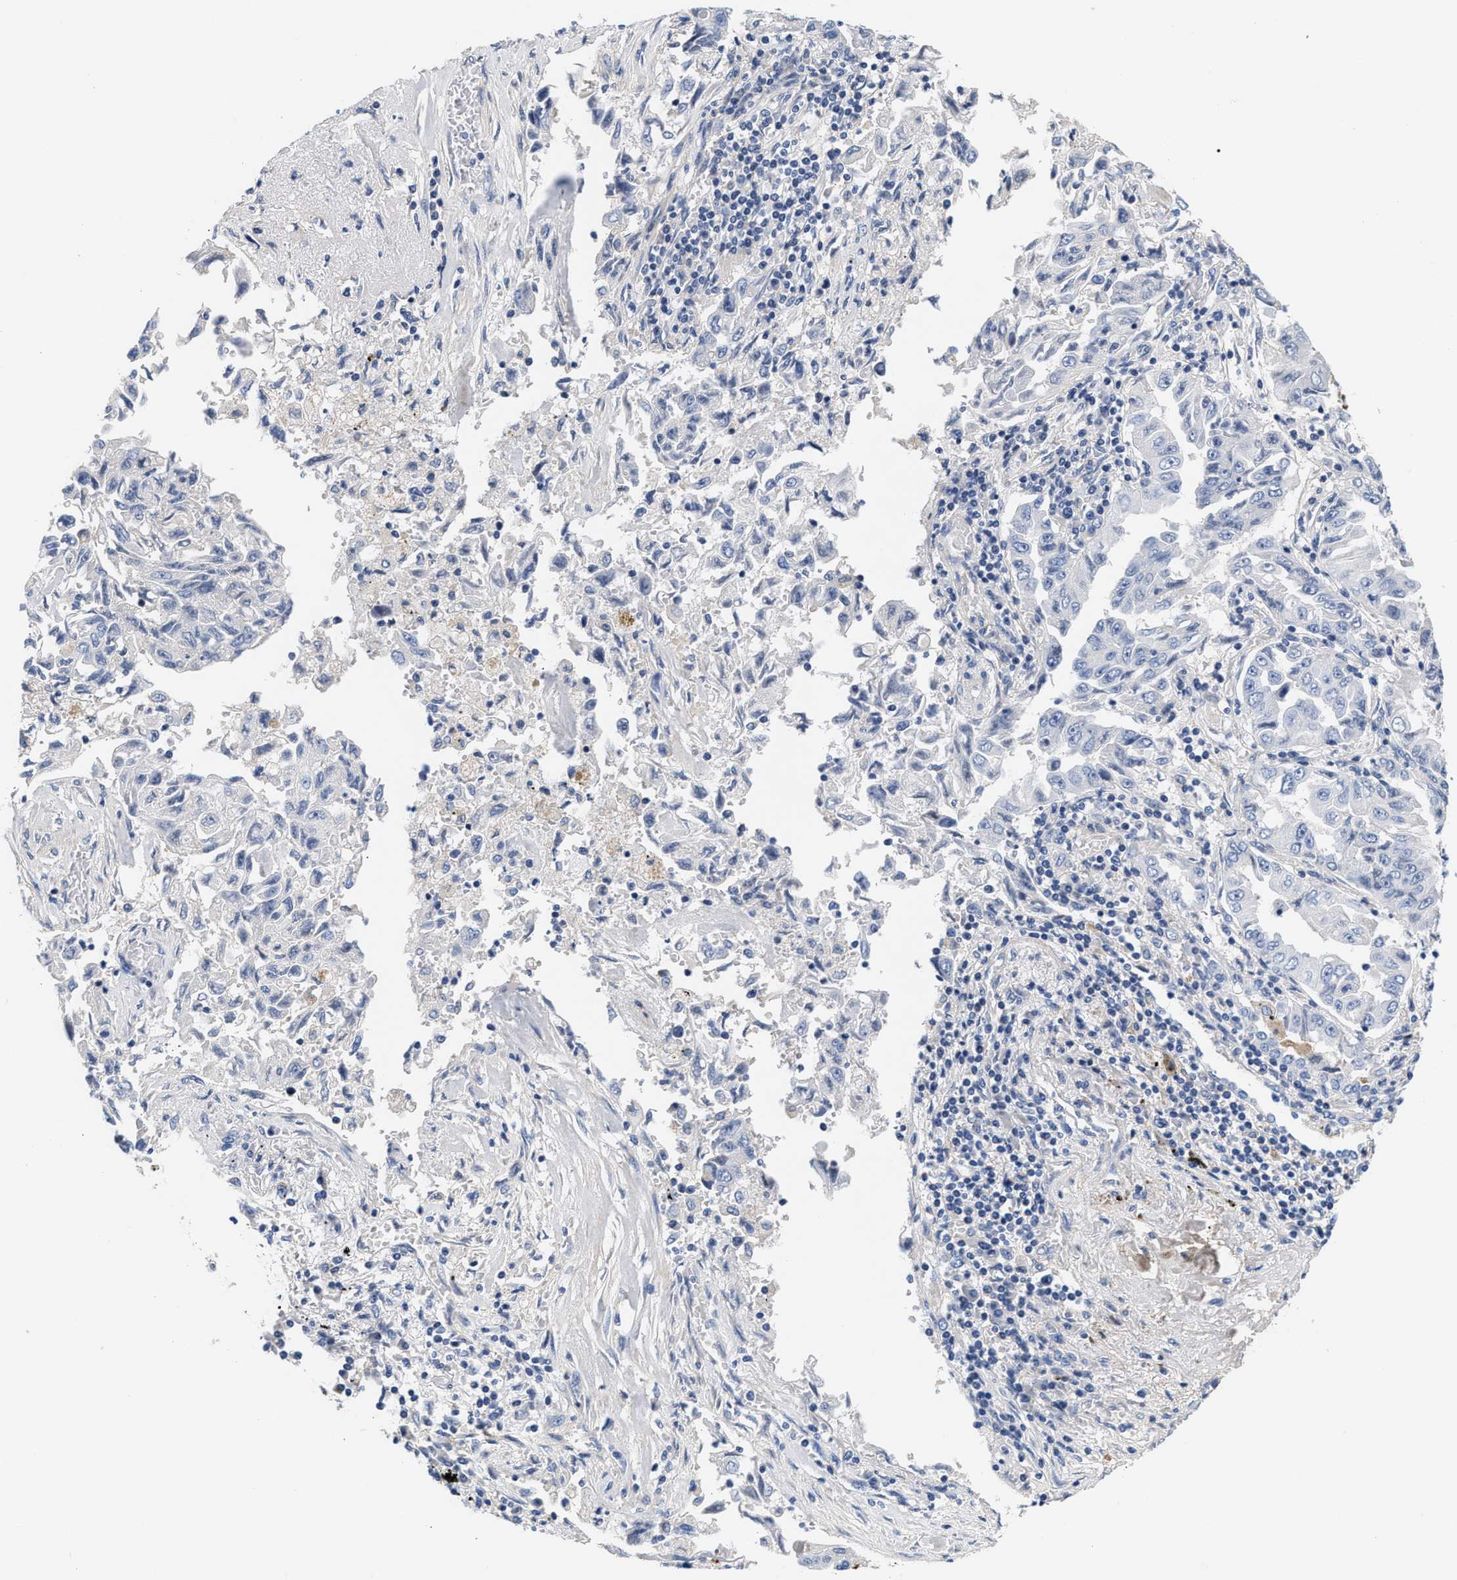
{"staining": {"intensity": "negative", "quantity": "none", "location": "none"}, "tissue": "lung cancer", "cell_type": "Tumor cells", "image_type": "cancer", "snomed": [{"axis": "morphology", "description": "Adenocarcinoma, NOS"}, {"axis": "topography", "description": "Lung"}], "caption": "Immunohistochemistry photomicrograph of neoplastic tissue: adenocarcinoma (lung) stained with DAB (3,3'-diaminobenzidine) demonstrates no significant protein positivity in tumor cells.", "gene": "ACTL7B", "patient": {"sex": "female", "age": 51}}